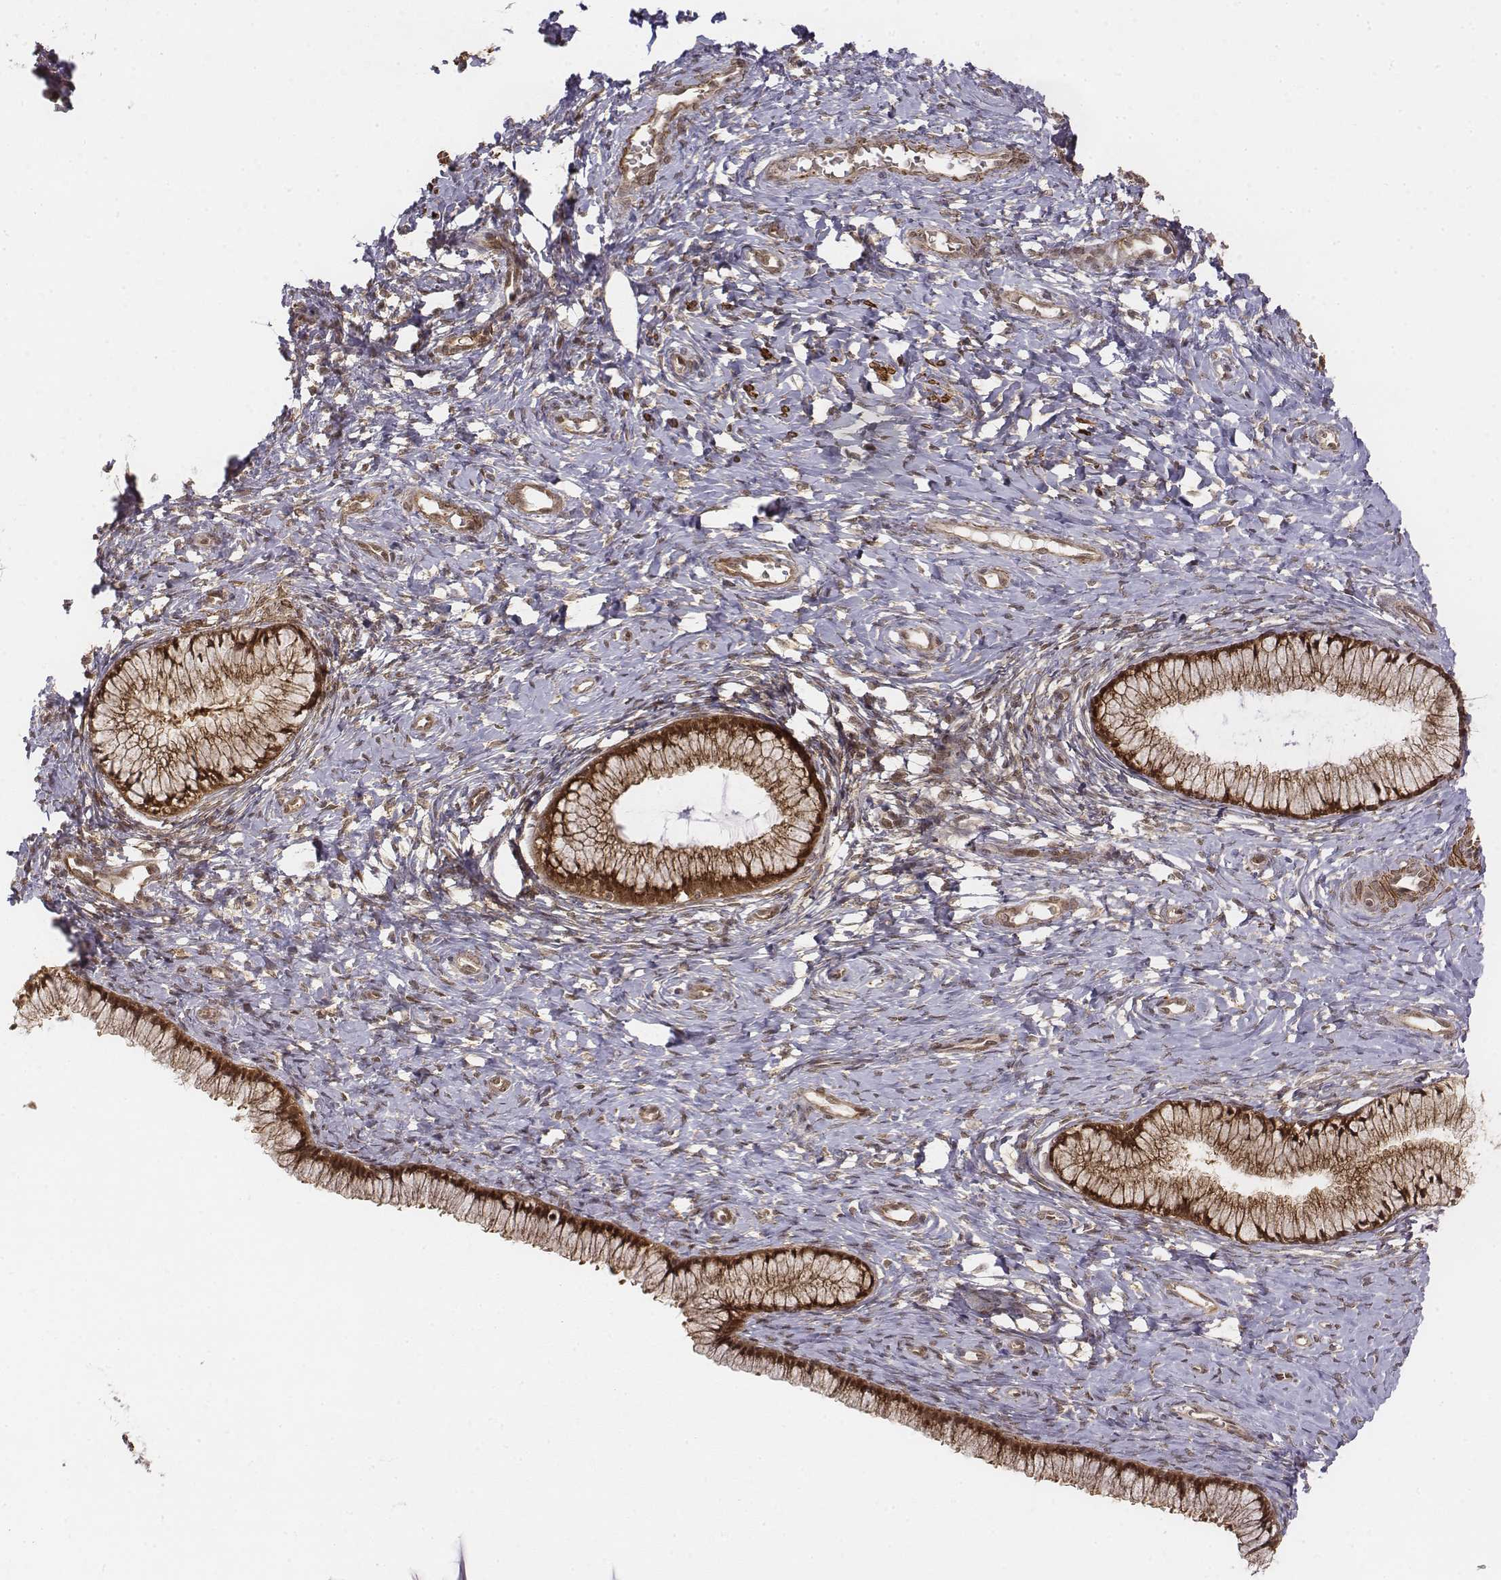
{"staining": {"intensity": "strong", "quantity": ">75%", "location": "cytoplasmic/membranous,nuclear"}, "tissue": "cervix", "cell_type": "Glandular cells", "image_type": "normal", "snomed": [{"axis": "morphology", "description": "Normal tissue, NOS"}, {"axis": "topography", "description": "Cervix"}], "caption": "Protein staining of benign cervix reveals strong cytoplasmic/membranous,nuclear expression in about >75% of glandular cells. (Stains: DAB (3,3'-diaminobenzidine) in brown, nuclei in blue, Microscopy: brightfield microscopy at high magnification).", "gene": "ZFYVE19", "patient": {"sex": "female", "age": 37}}